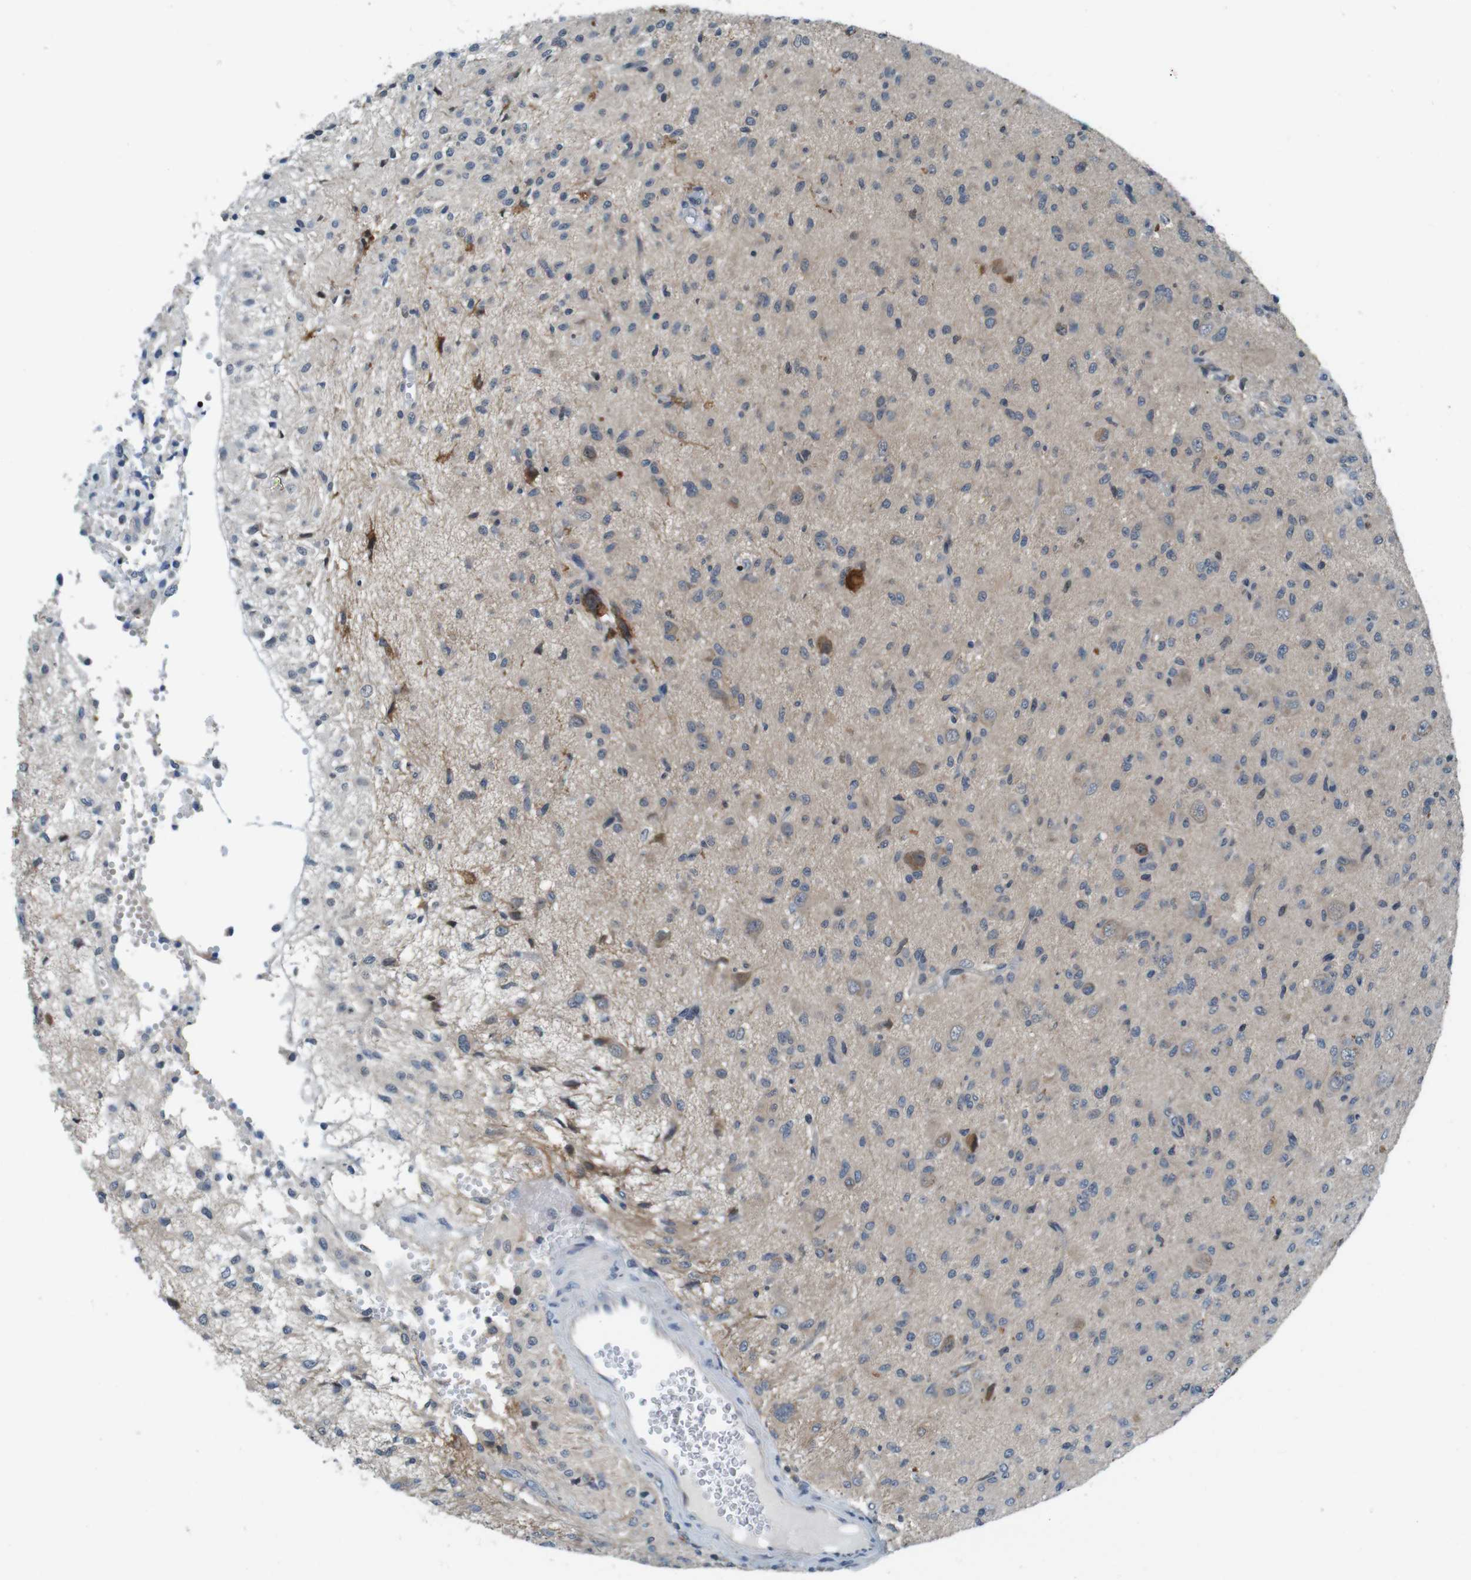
{"staining": {"intensity": "moderate", "quantity": "<25%", "location": "cytoplasmic/membranous"}, "tissue": "glioma", "cell_type": "Tumor cells", "image_type": "cancer", "snomed": [{"axis": "morphology", "description": "Glioma, malignant, High grade"}, {"axis": "topography", "description": "Brain"}], "caption": "Glioma stained for a protein exhibits moderate cytoplasmic/membranous positivity in tumor cells.", "gene": "LRP5", "patient": {"sex": "female", "age": 59}}